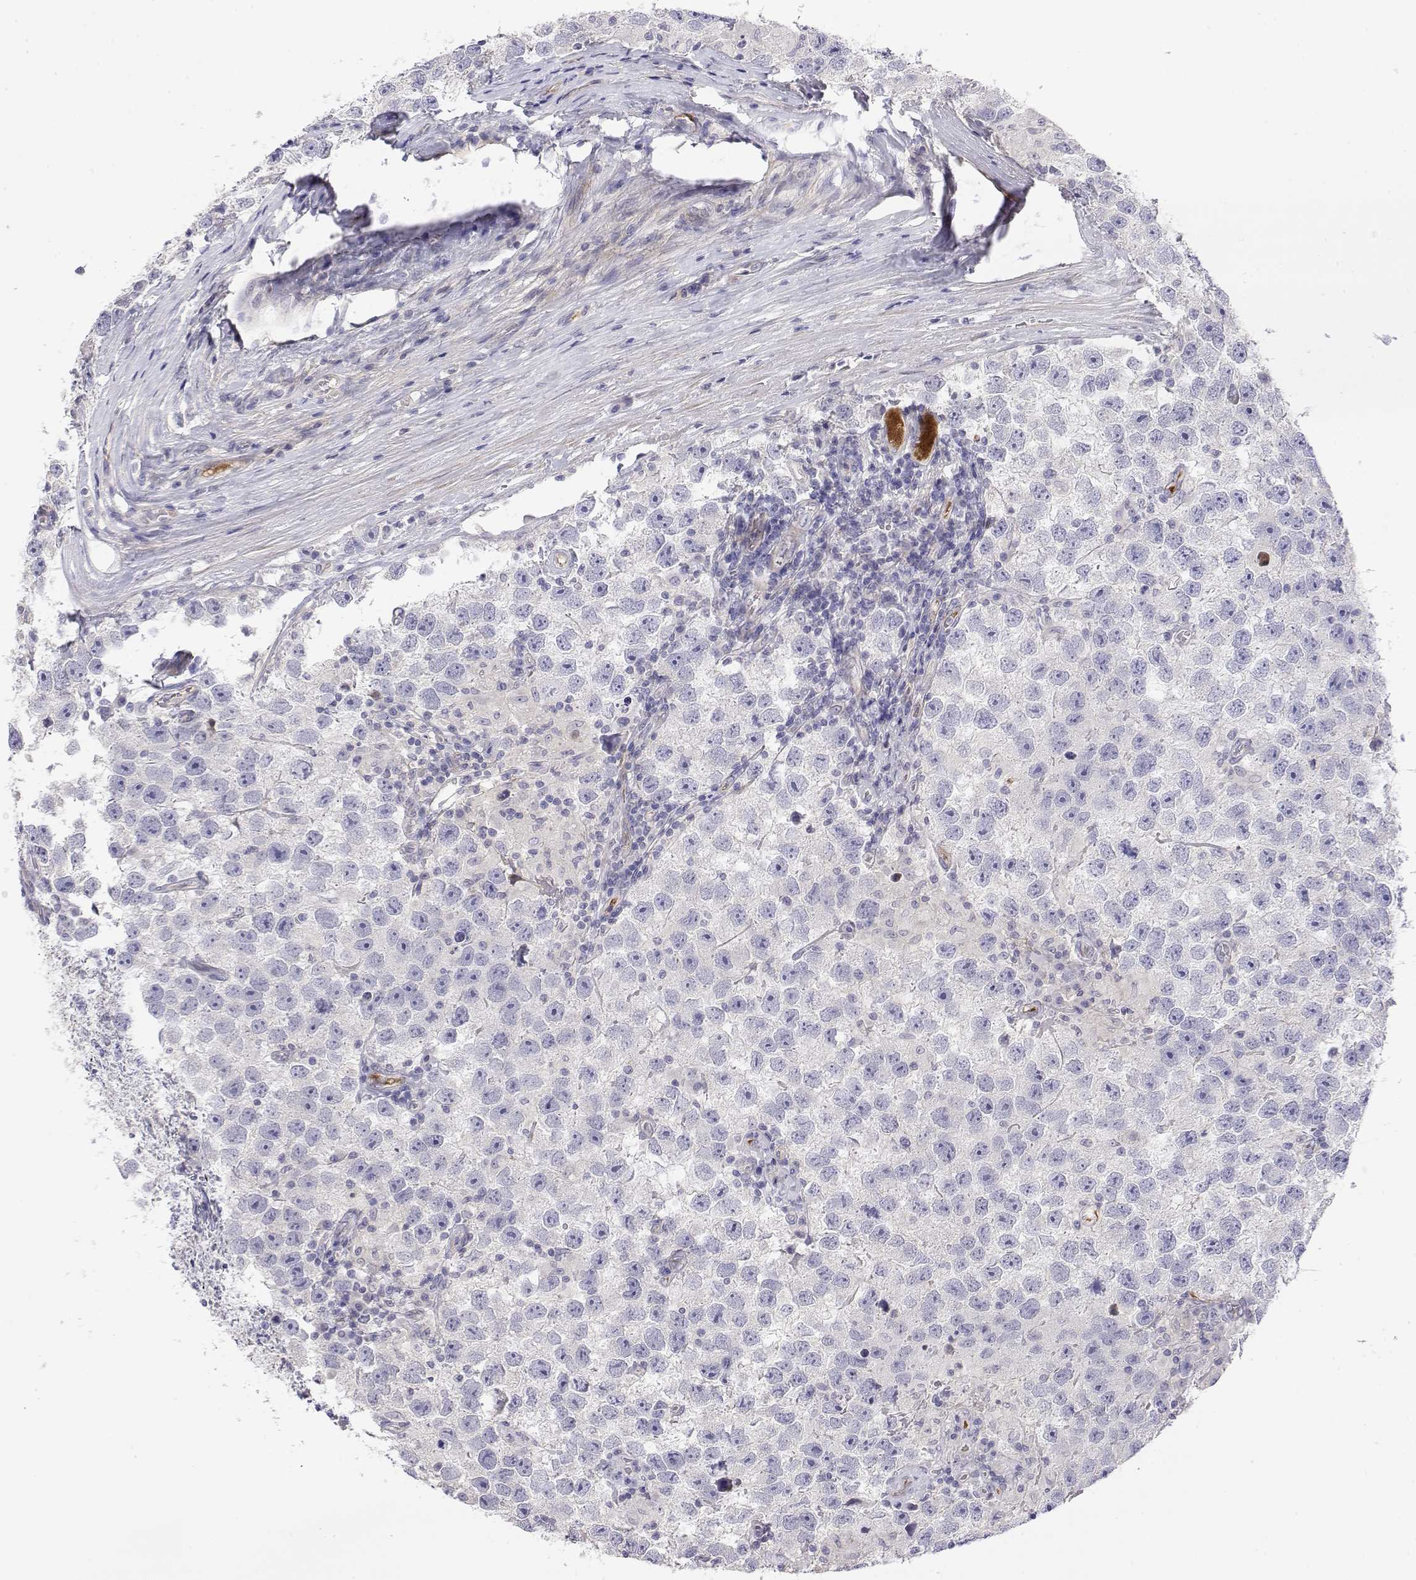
{"staining": {"intensity": "negative", "quantity": "none", "location": "none"}, "tissue": "testis cancer", "cell_type": "Tumor cells", "image_type": "cancer", "snomed": [{"axis": "morphology", "description": "Seminoma, NOS"}, {"axis": "topography", "description": "Testis"}], "caption": "Tumor cells are negative for brown protein staining in testis seminoma.", "gene": "GGACT", "patient": {"sex": "male", "age": 26}}